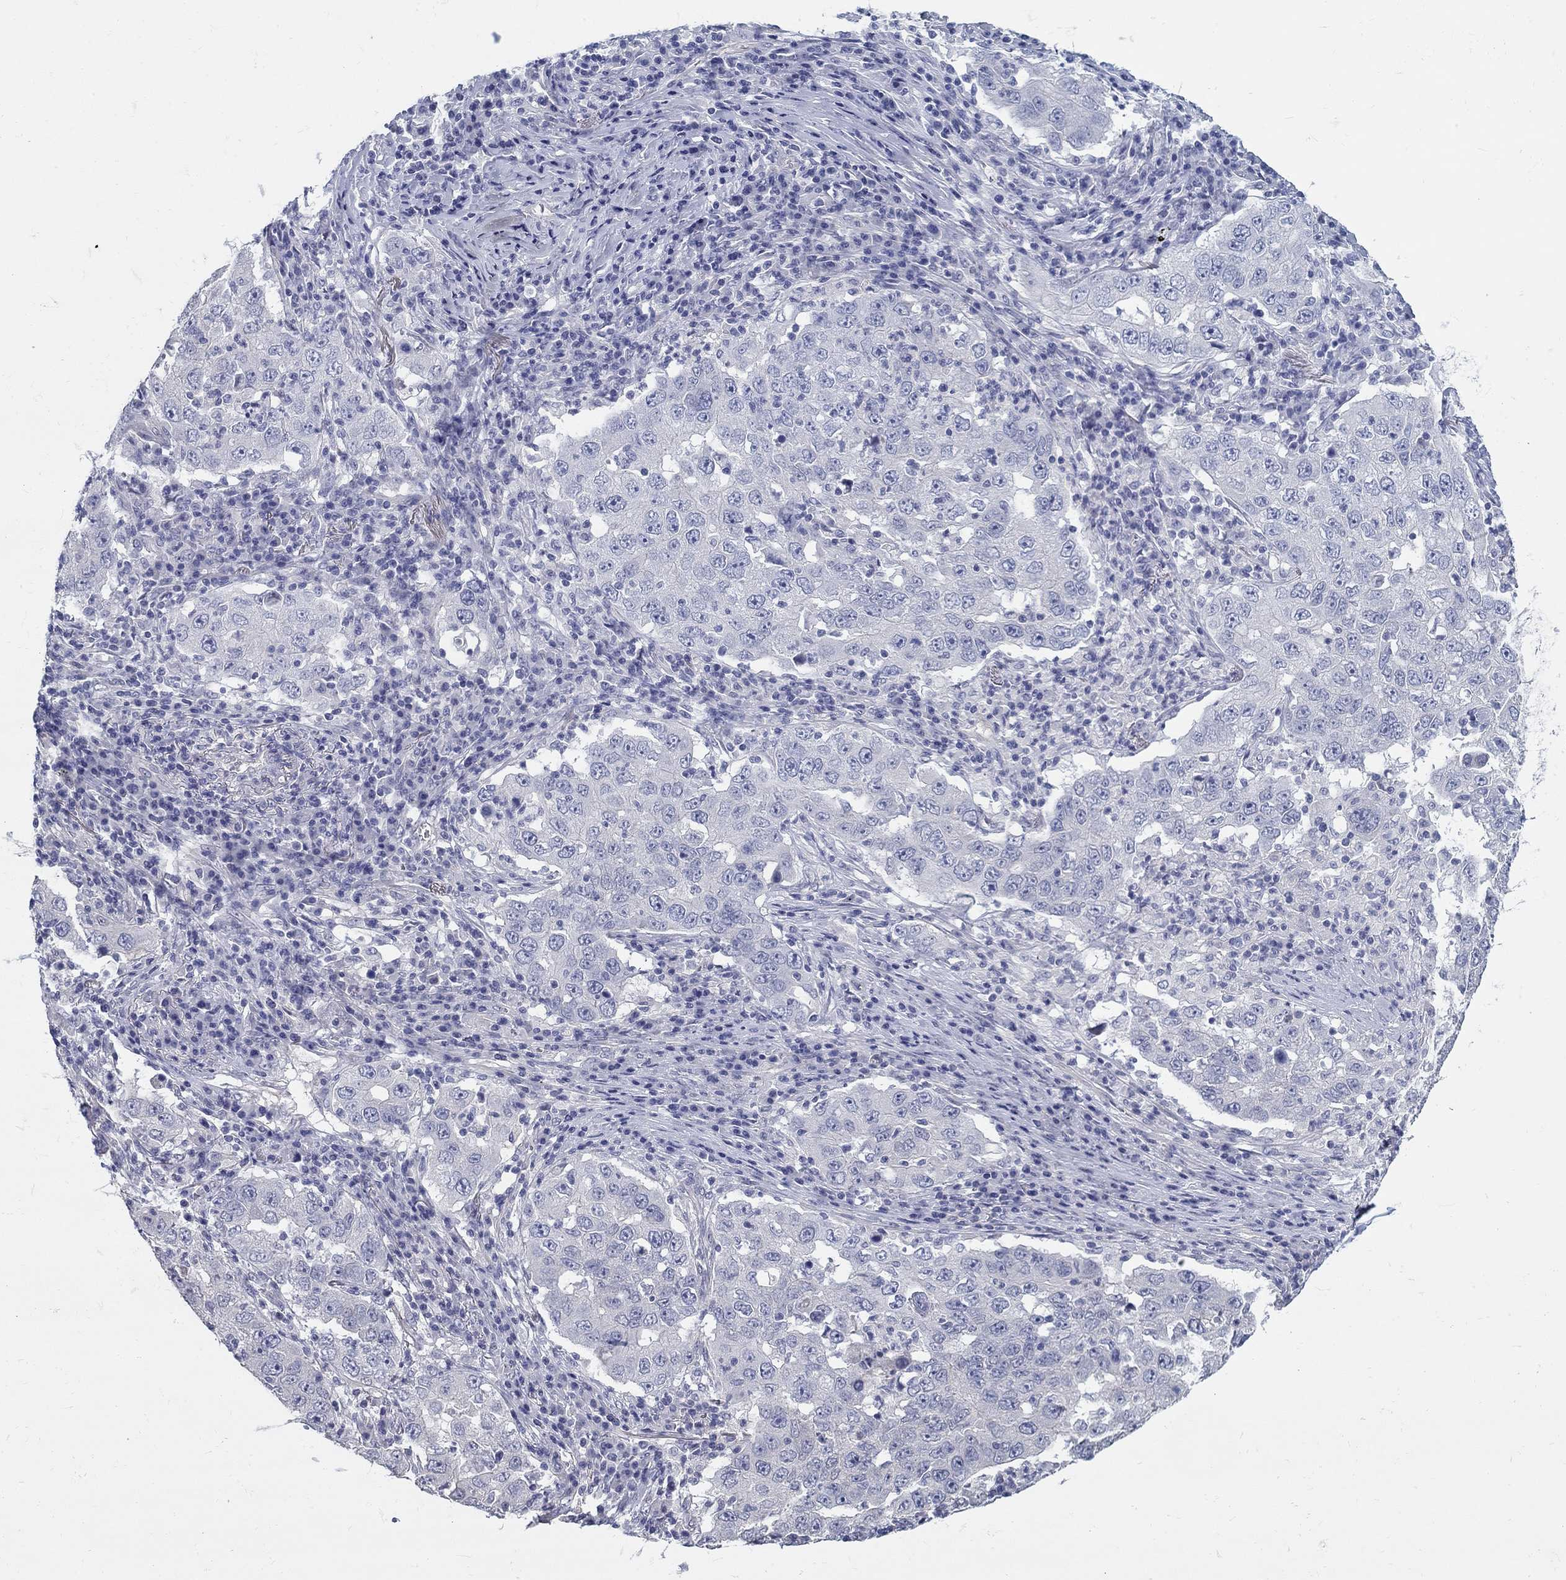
{"staining": {"intensity": "negative", "quantity": "none", "location": "none"}, "tissue": "lung cancer", "cell_type": "Tumor cells", "image_type": "cancer", "snomed": [{"axis": "morphology", "description": "Adenocarcinoma, NOS"}, {"axis": "topography", "description": "Lung"}], "caption": "This histopathology image is of adenocarcinoma (lung) stained with immunohistochemistry to label a protein in brown with the nuclei are counter-stained blue. There is no staining in tumor cells. (DAB immunohistochemistry visualized using brightfield microscopy, high magnification).", "gene": "CRYGD", "patient": {"sex": "male", "age": 73}}